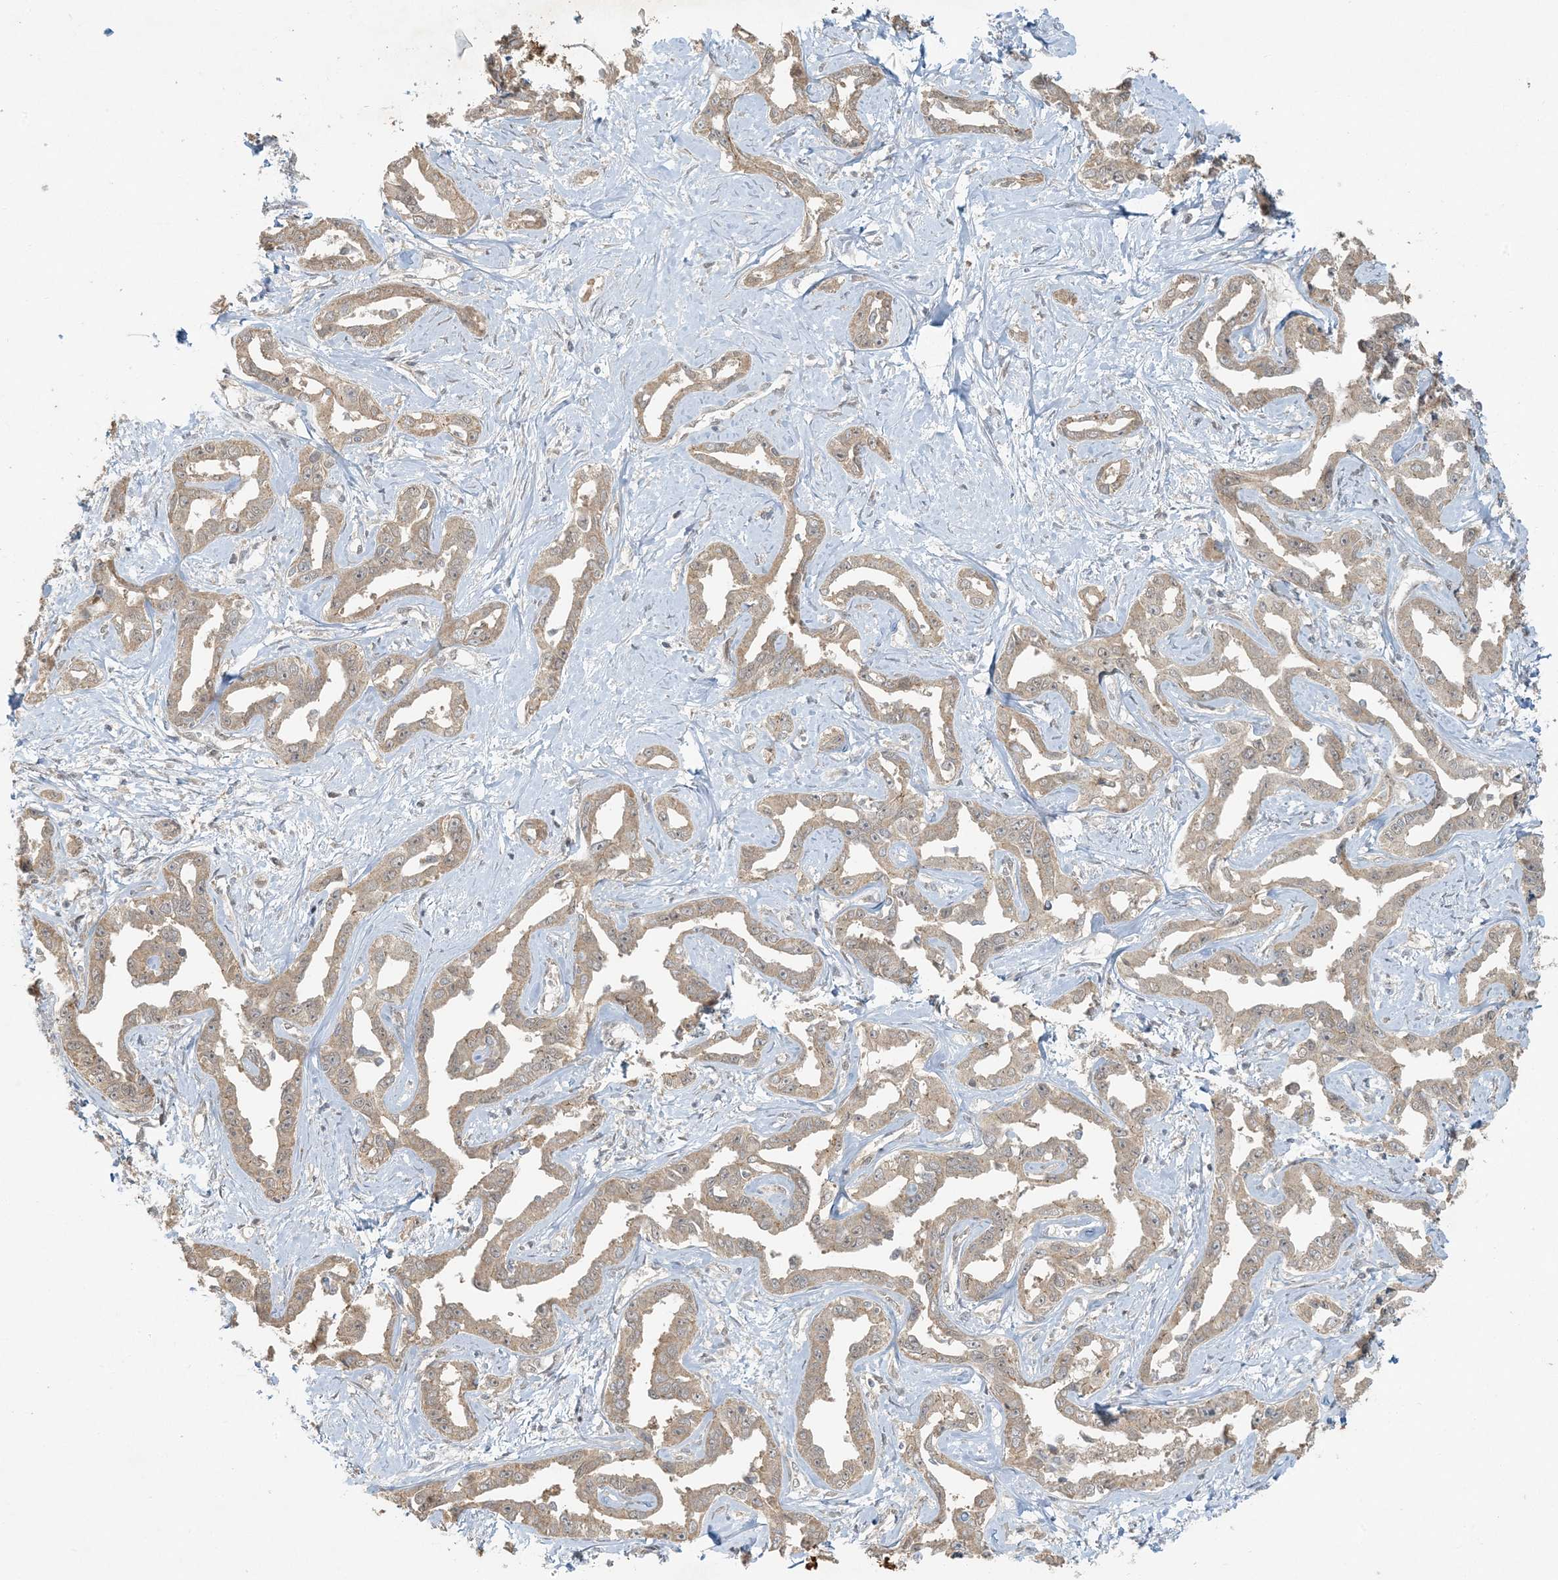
{"staining": {"intensity": "weak", "quantity": ">75%", "location": "cytoplasmic/membranous"}, "tissue": "liver cancer", "cell_type": "Tumor cells", "image_type": "cancer", "snomed": [{"axis": "morphology", "description": "Cholangiocarcinoma"}, {"axis": "topography", "description": "Liver"}], "caption": "A histopathology image of cholangiocarcinoma (liver) stained for a protein demonstrates weak cytoplasmic/membranous brown staining in tumor cells.", "gene": "BCORL1", "patient": {"sex": "male", "age": 59}}